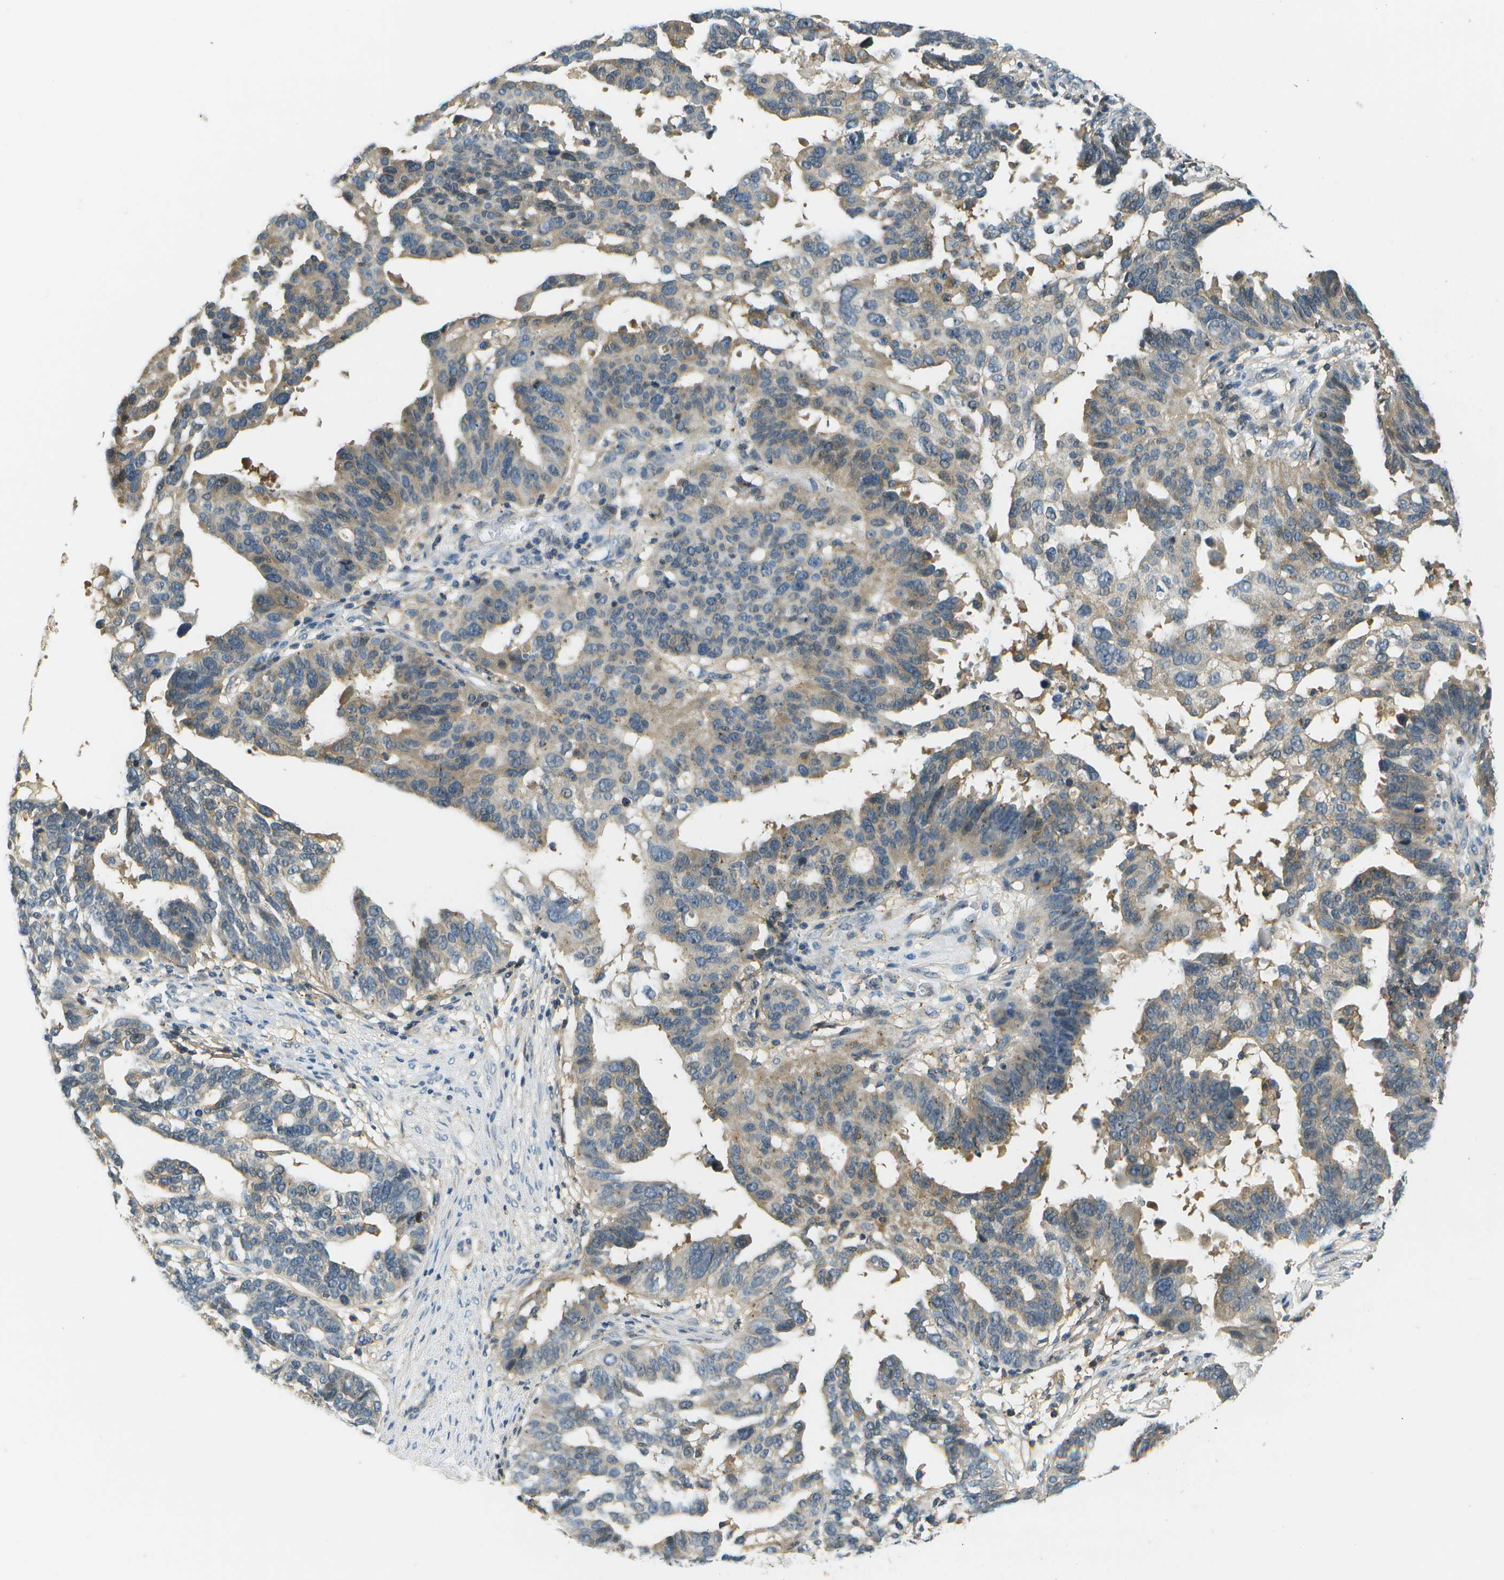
{"staining": {"intensity": "weak", "quantity": "25%-75%", "location": "cytoplasmic/membranous"}, "tissue": "ovarian cancer", "cell_type": "Tumor cells", "image_type": "cancer", "snomed": [{"axis": "morphology", "description": "Cystadenocarcinoma, serous, NOS"}, {"axis": "topography", "description": "Ovary"}], "caption": "IHC of human ovarian cancer displays low levels of weak cytoplasmic/membranous expression in approximately 25%-75% of tumor cells. (DAB (3,3'-diaminobenzidine) = brown stain, brightfield microscopy at high magnification).", "gene": "LRRC66", "patient": {"sex": "female", "age": 59}}